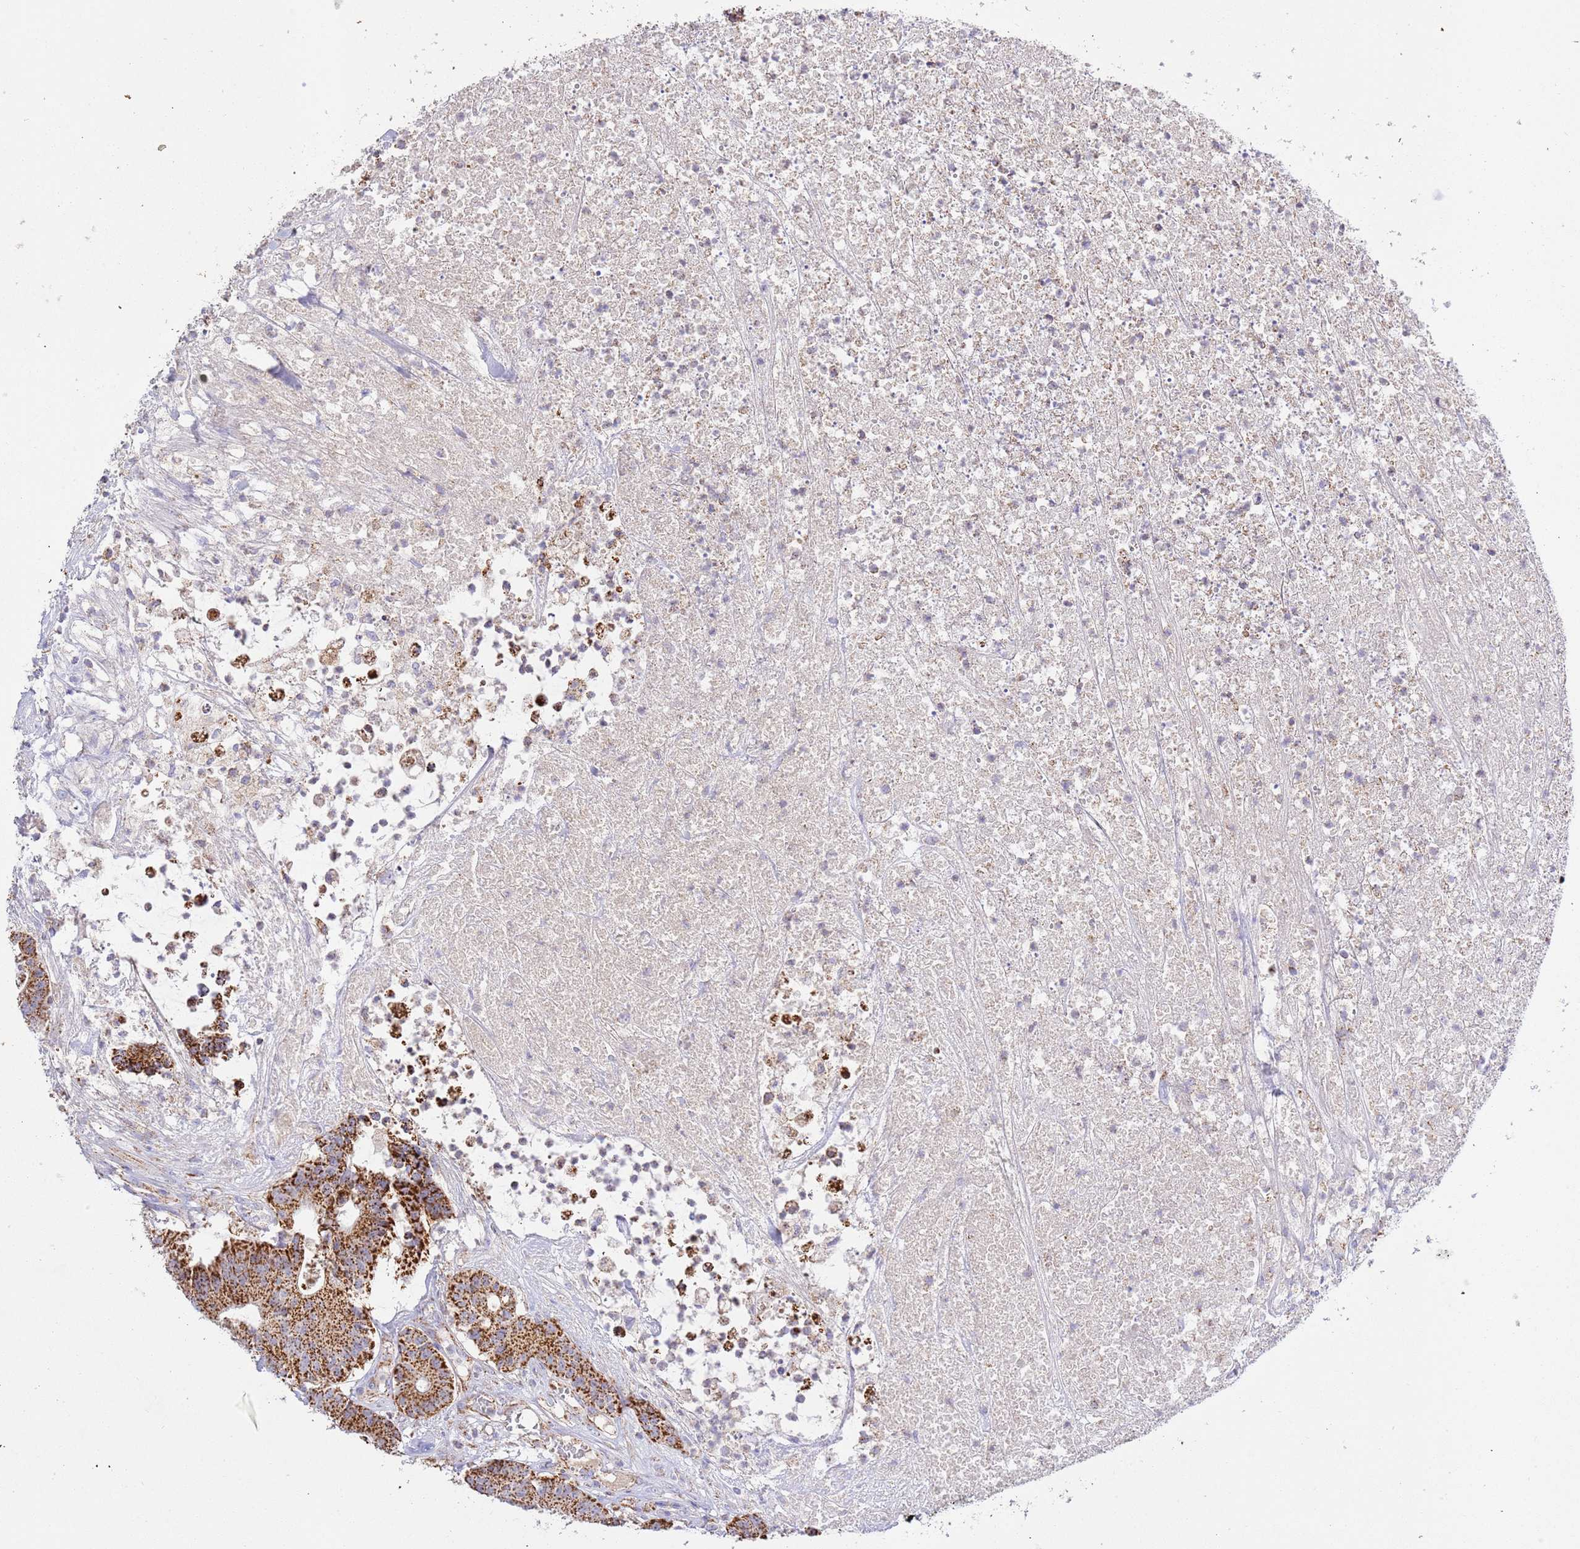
{"staining": {"intensity": "strong", "quantity": ">75%", "location": "cytoplasmic/membranous"}, "tissue": "colorectal cancer", "cell_type": "Tumor cells", "image_type": "cancer", "snomed": [{"axis": "morphology", "description": "Adenocarcinoma, NOS"}, {"axis": "topography", "description": "Colon"}], "caption": "A brown stain shows strong cytoplasmic/membranous staining of a protein in human colorectal cancer (adenocarcinoma) tumor cells.", "gene": "ZBTB39", "patient": {"sex": "female", "age": 84}}